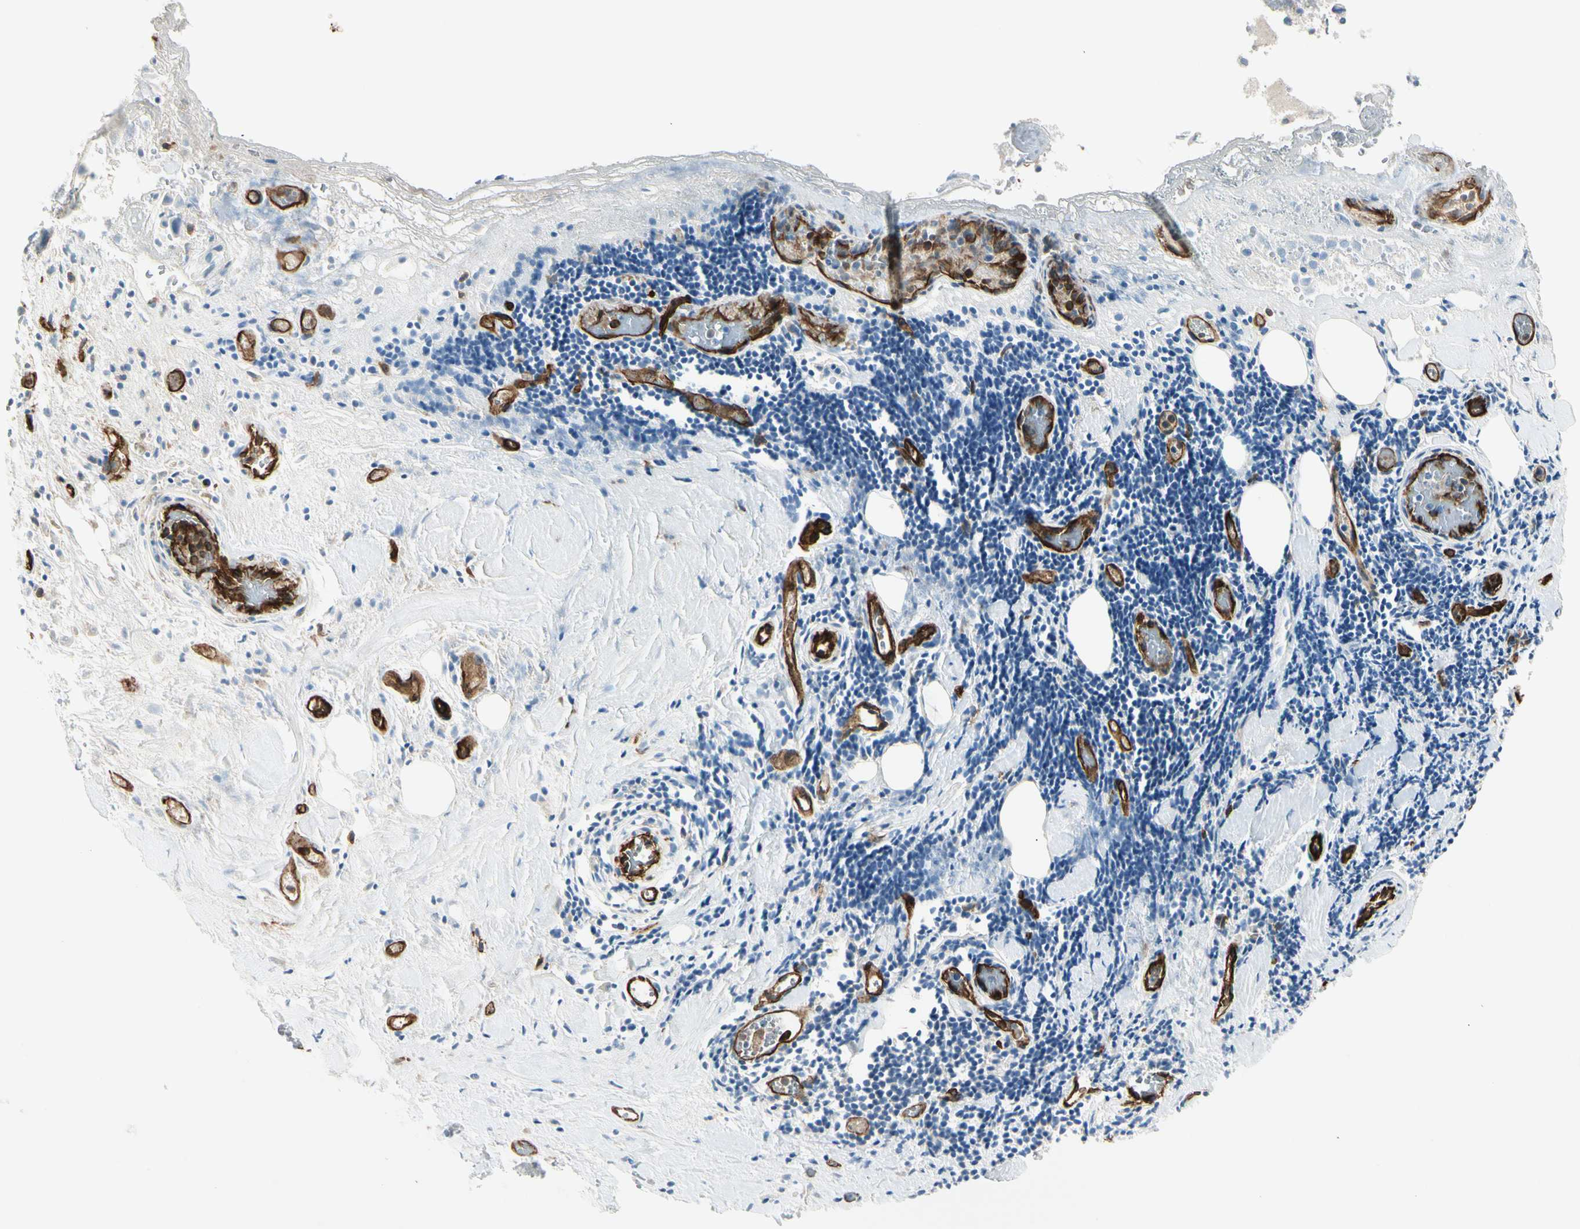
{"staining": {"intensity": "negative", "quantity": "none", "location": "none"}, "tissue": "liver cancer", "cell_type": "Tumor cells", "image_type": "cancer", "snomed": [{"axis": "morphology", "description": "Normal tissue, NOS"}, {"axis": "morphology", "description": "Cholangiocarcinoma"}, {"axis": "topography", "description": "Liver"}, {"axis": "topography", "description": "Peripheral nerve tissue"}], "caption": "The photomicrograph displays no significant positivity in tumor cells of liver cancer.", "gene": "CD93", "patient": {"sex": "male", "age": 50}}